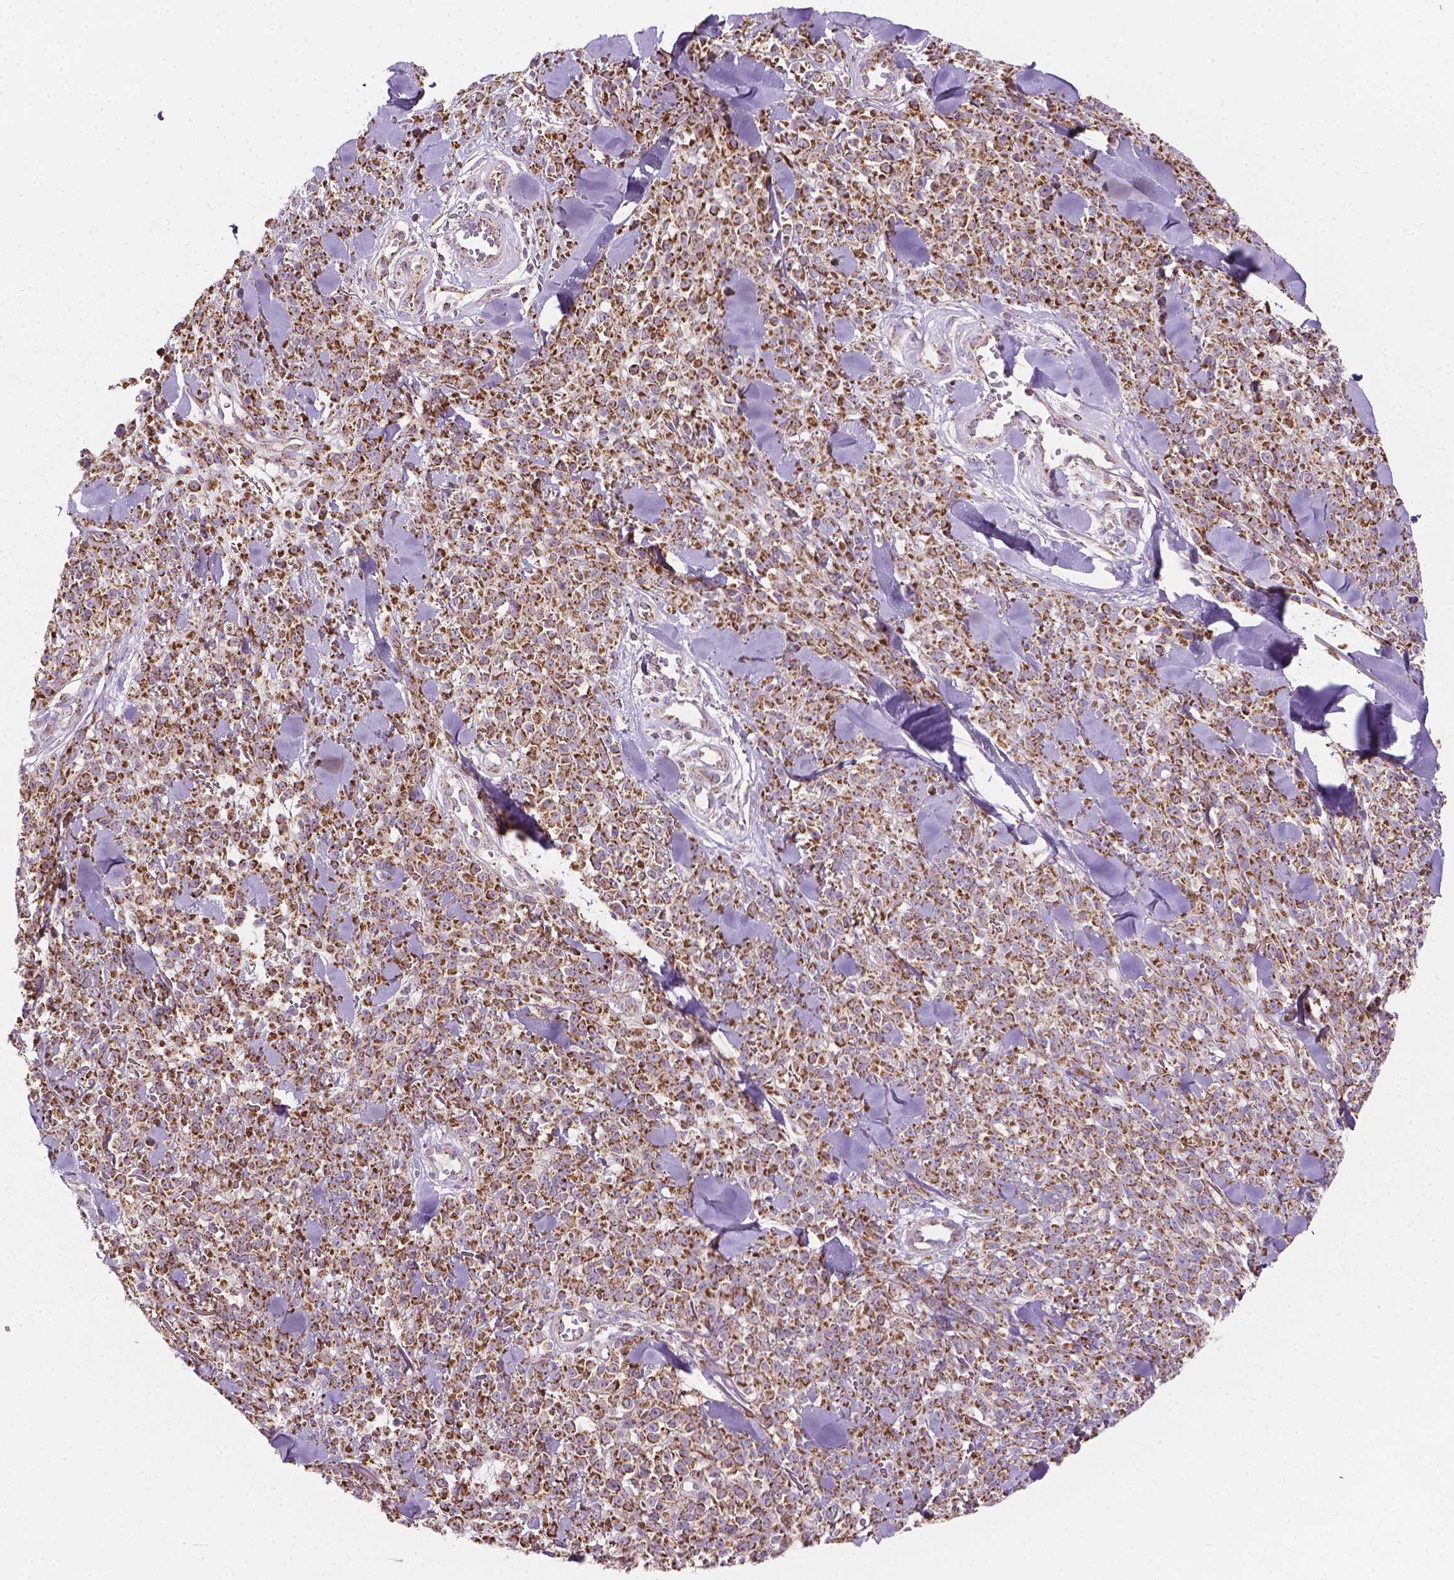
{"staining": {"intensity": "strong", "quantity": ">75%", "location": "cytoplasmic/membranous"}, "tissue": "melanoma", "cell_type": "Tumor cells", "image_type": "cancer", "snomed": [{"axis": "morphology", "description": "Malignant melanoma, NOS"}, {"axis": "topography", "description": "Skin"}, {"axis": "topography", "description": "Skin of trunk"}], "caption": "Immunohistochemical staining of melanoma reveals strong cytoplasmic/membranous protein expression in approximately >75% of tumor cells.", "gene": "PIBF1", "patient": {"sex": "male", "age": 74}}